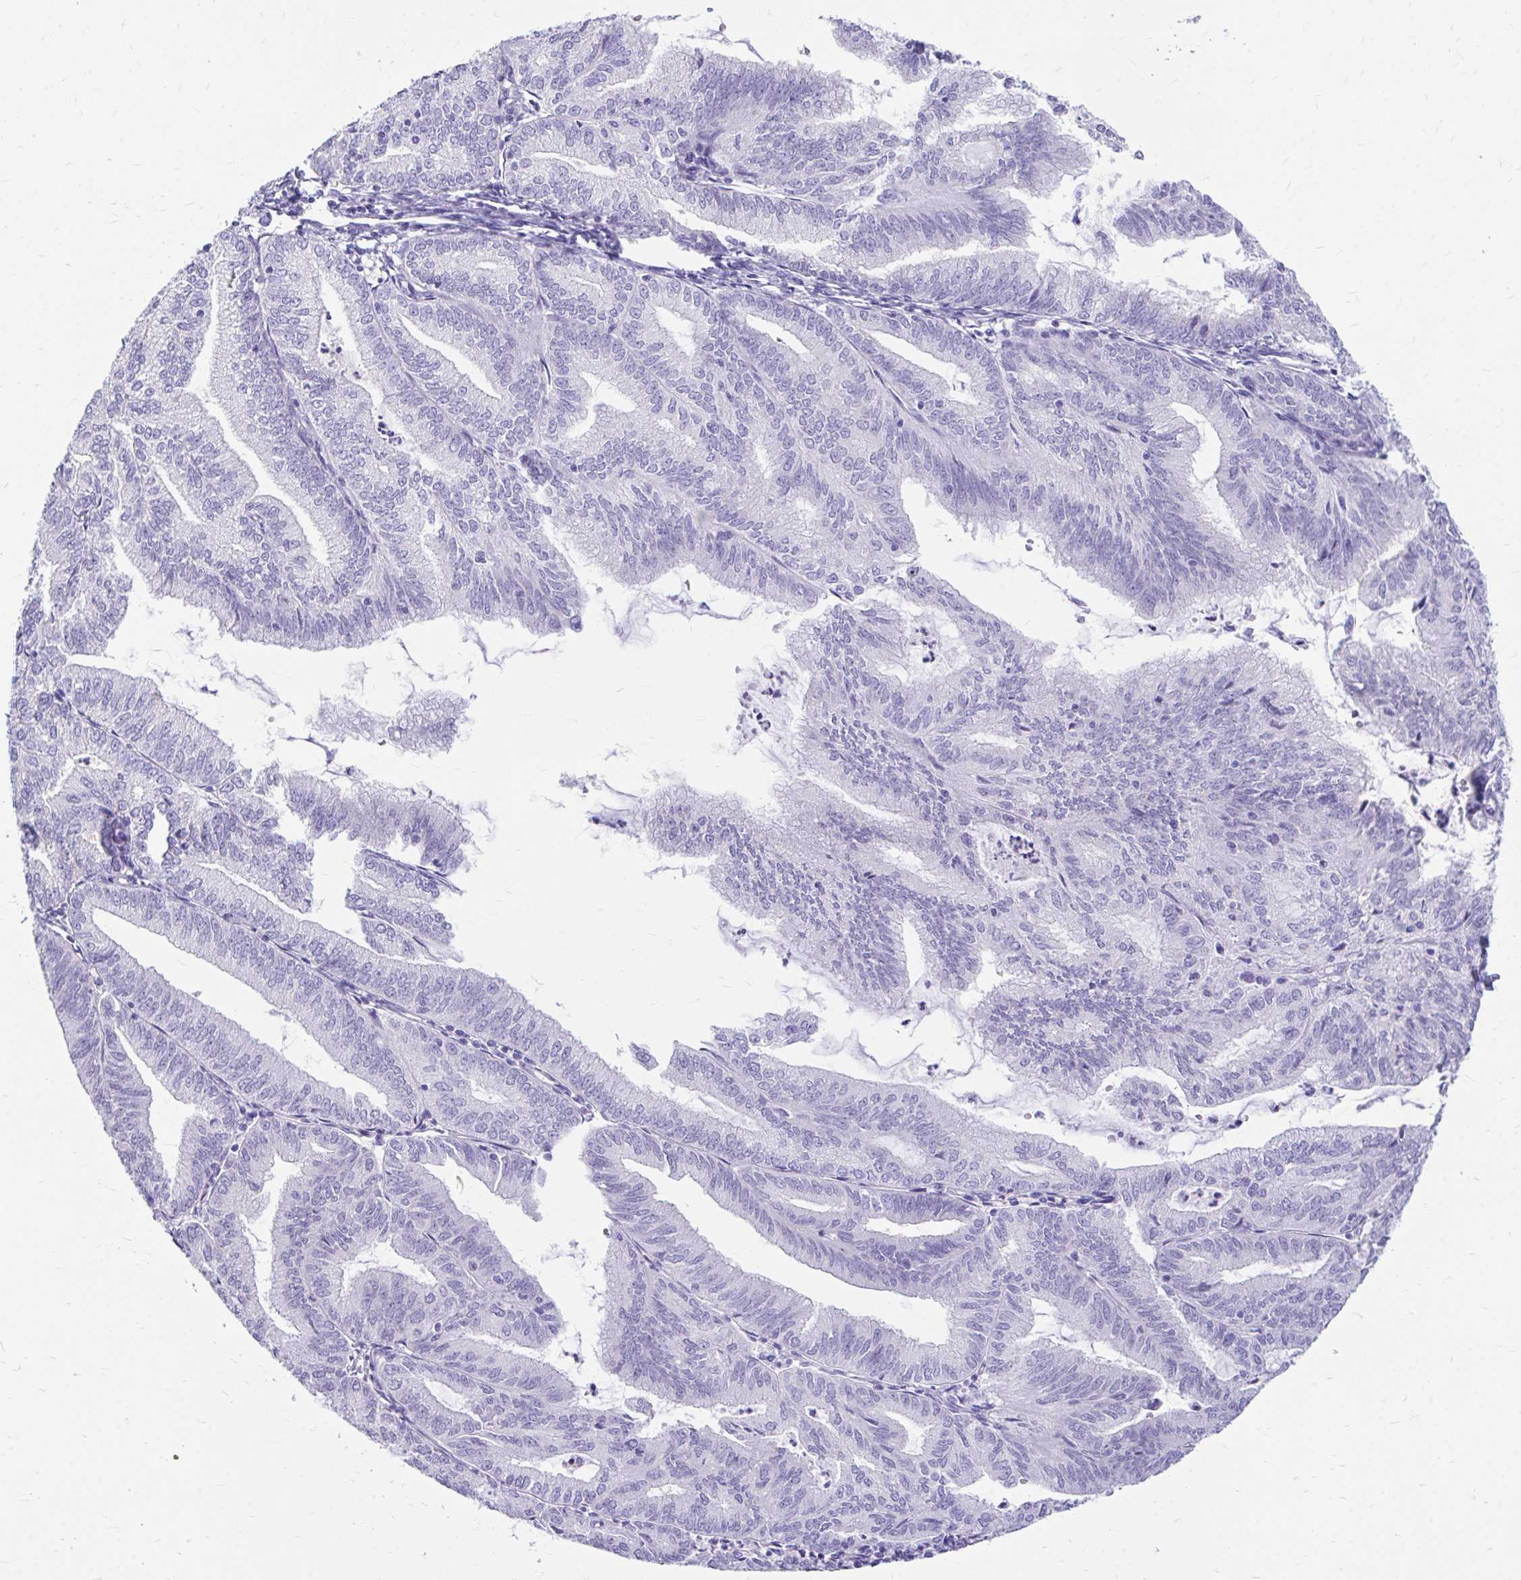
{"staining": {"intensity": "negative", "quantity": "none", "location": "none"}, "tissue": "endometrial cancer", "cell_type": "Tumor cells", "image_type": "cancer", "snomed": [{"axis": "morphology", "description": "Adenocarcinoma, NOS"}, {"axis": "topography", "description": "Endometrium"}], "caption": "This is an immunohistochemistry image of human endometrial cancer (adenocarcinoma). There is no staining in tumor cells.", "gene": "KRIT1", "patient": {"sex": "female", "age": 70}}